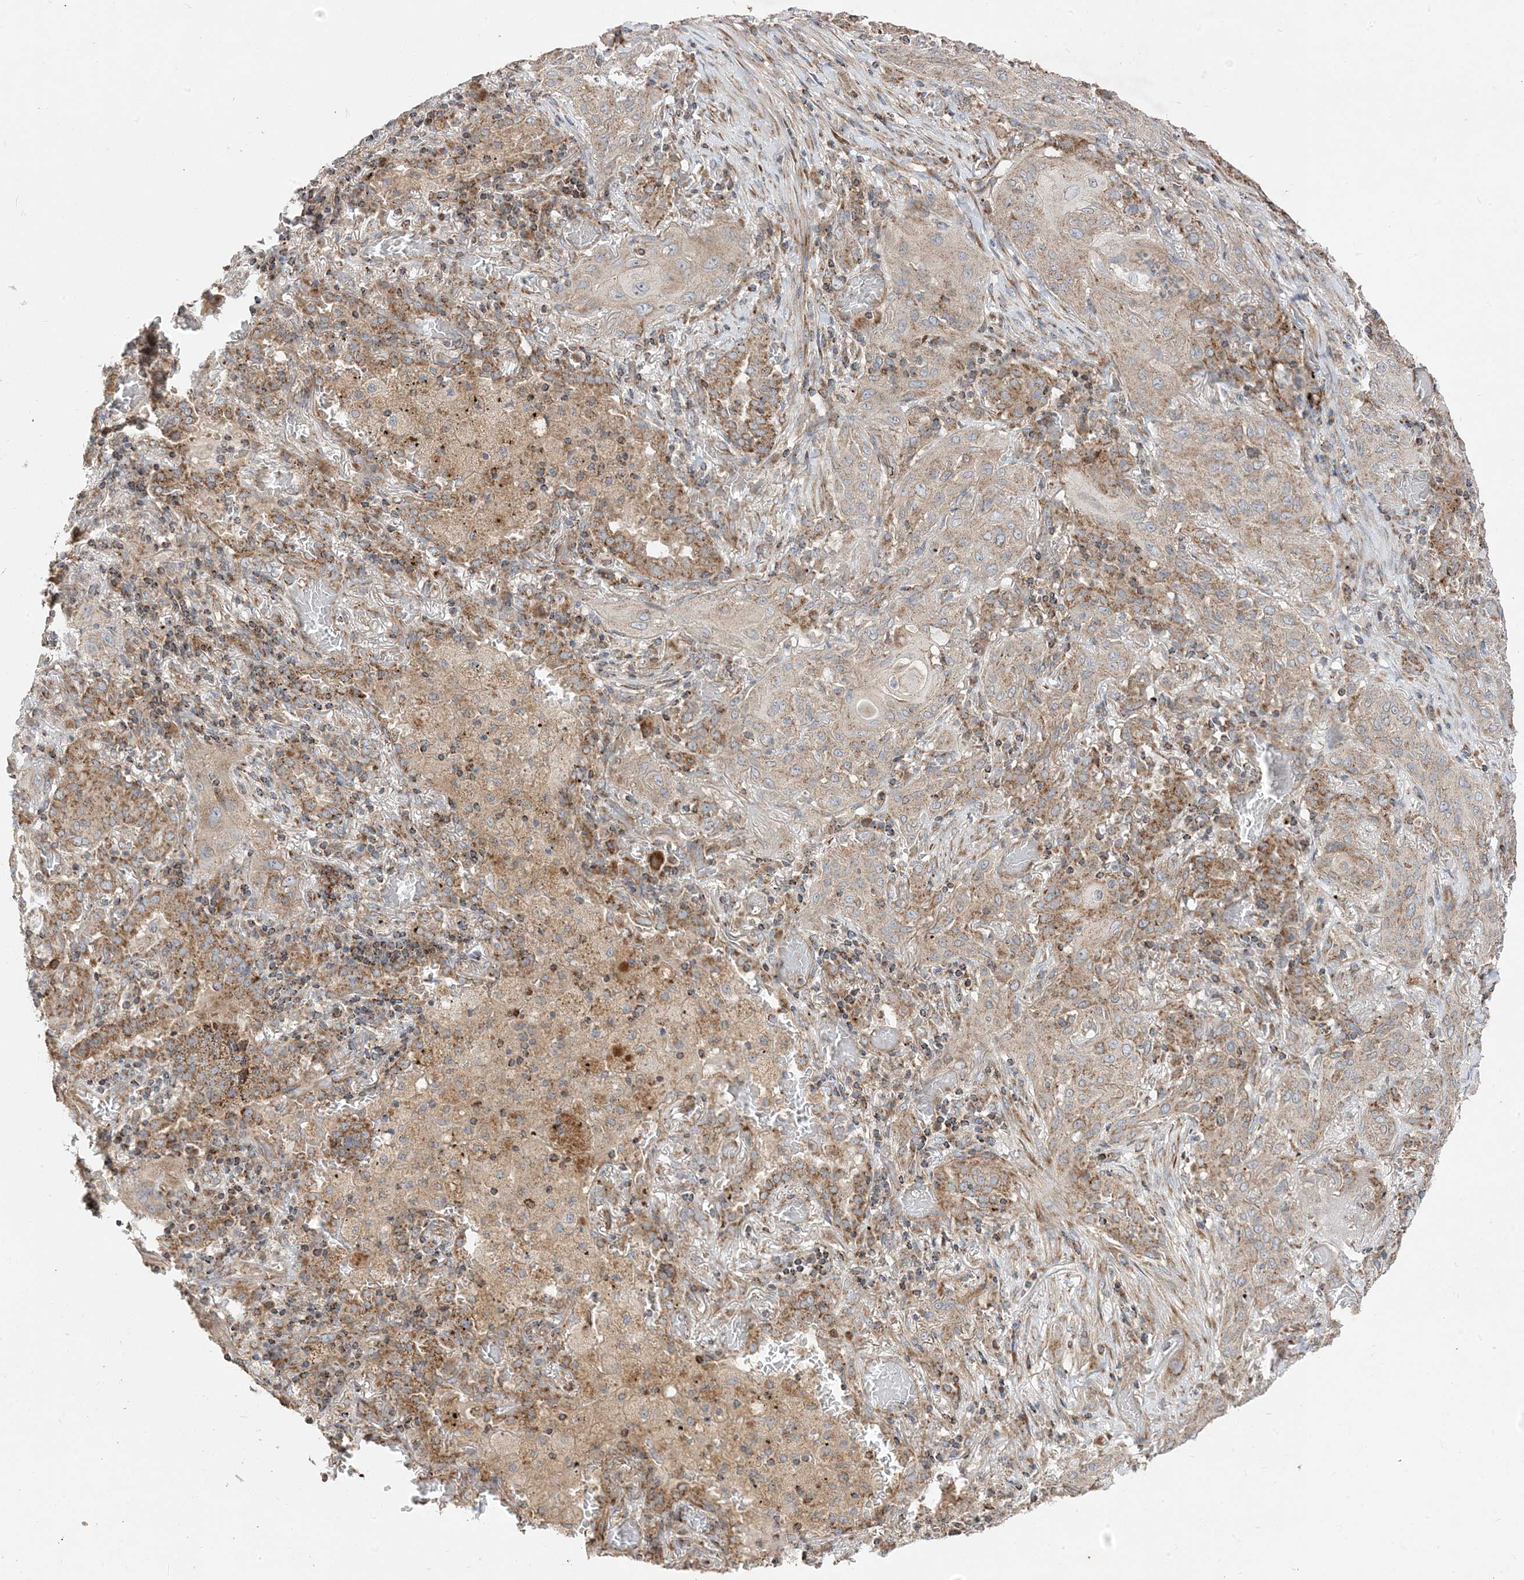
{"staining": {"intensity": "weak", "quantity": "<25%", "location": "cytoplasmic/membranous"}, "tissue": "lung cancer", "cell_type": "Tumor cells", "image_type": "cancer", "snomed": [{"axis": "morphology", "description": "Squamous cell carcinoma, NOS"}, {"axis": "topography", "description": "Lung"}], "caption": "This histopathology image is of lung cancer stained with IHC to label a protein in brown with the nuclei are counter-stained blue. There is no positivity in tumor cells. (Stains: DAB (3,3'-diaminobenzidine) immunohistochemistry (IHC) with hematoxylin counter stain, Microscopy: brightfield microscopy at high magnification).", "gene": "AARS2", "patient": {"sex": "female", "age": 47}}